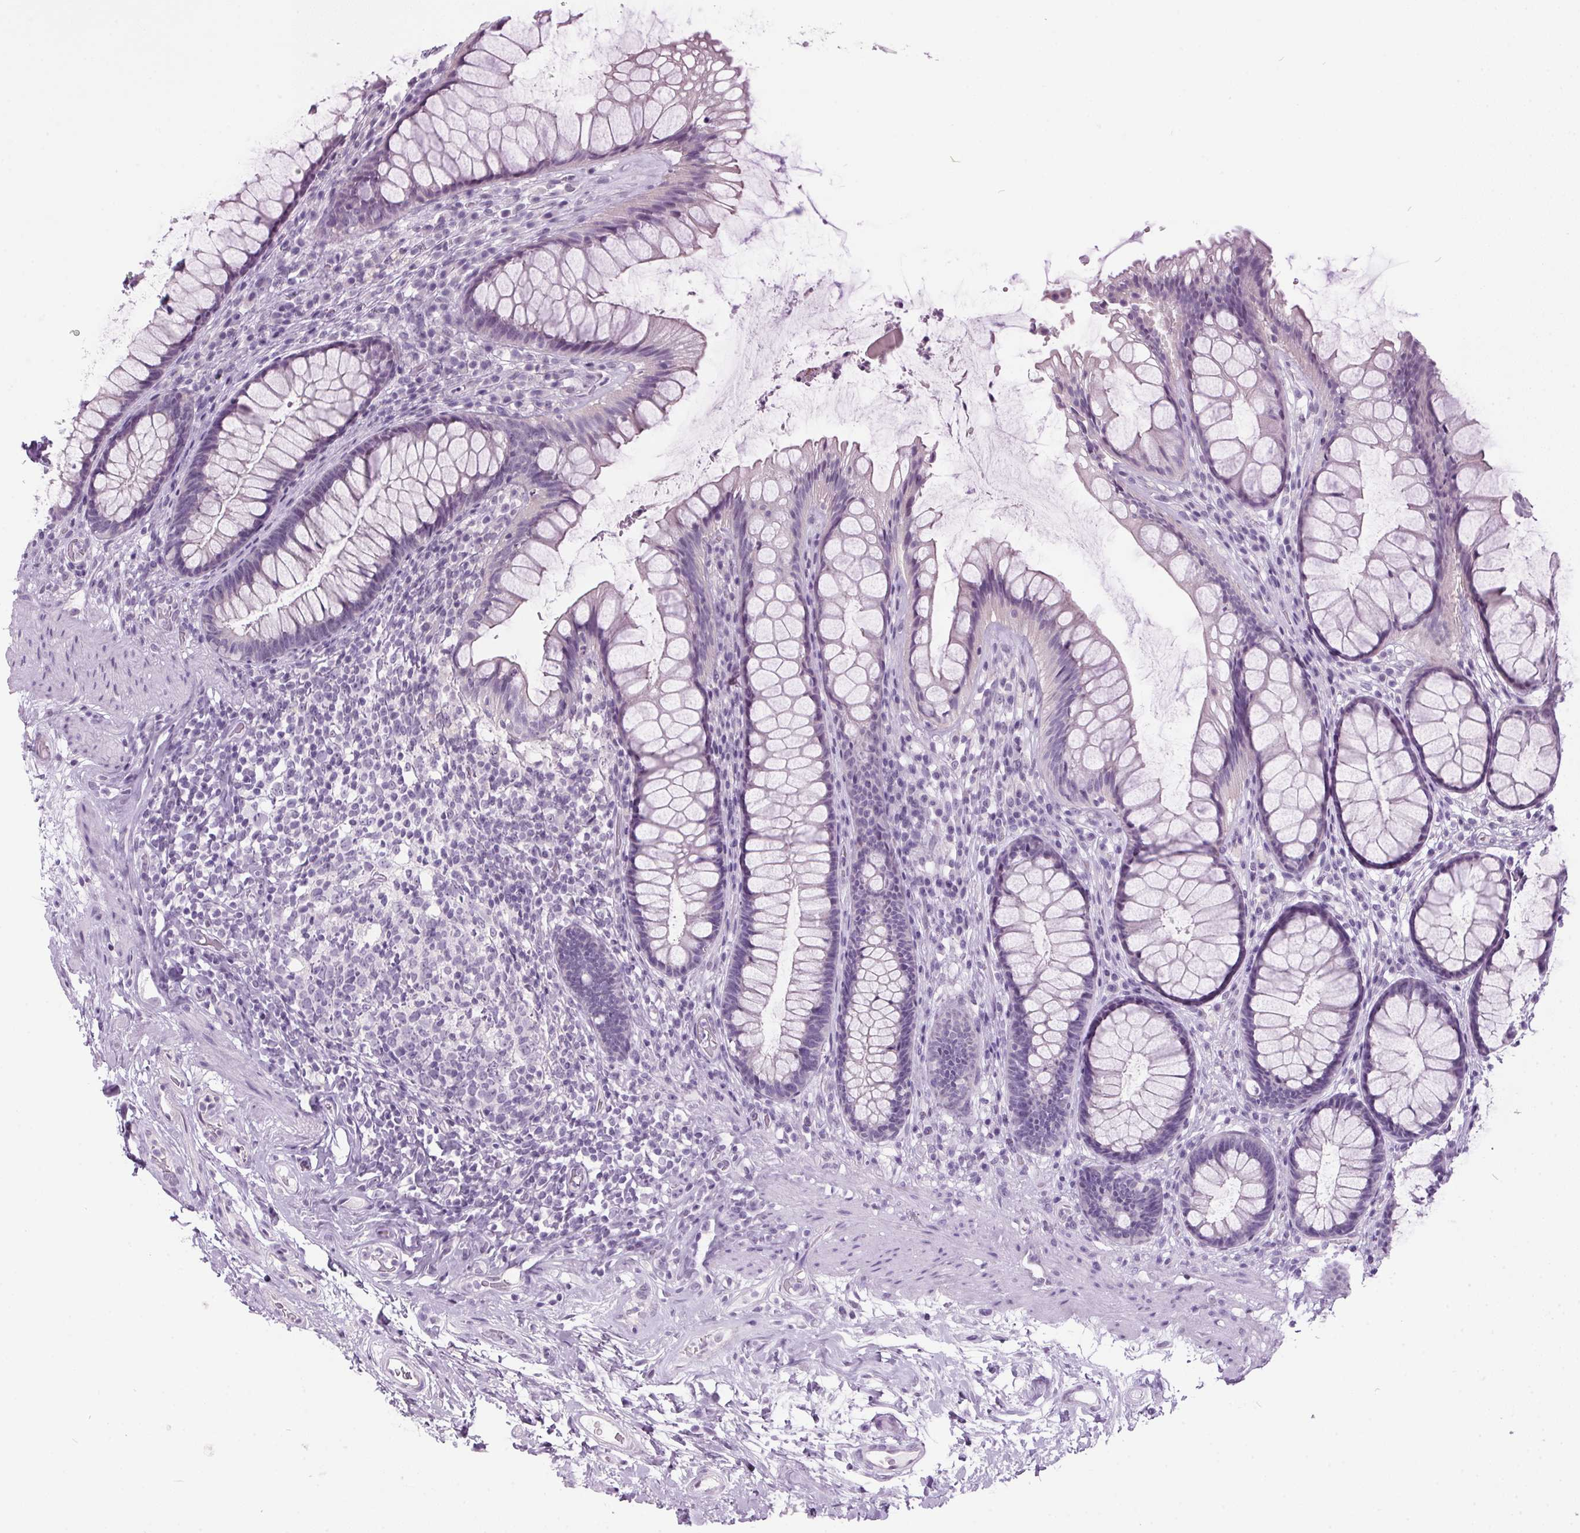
{"staining": {"intensity": "negative", "quantity": "none", "location": "none"}, "tissue": "rectum", "cell_type": "Glandular cells", "image_type": "normal", "snomed": [{"axis": "morphology", "description": "Normal tissue, NOS"}, {"axis": "topography", "description": "Rectum"}], "caption": "Immunohistochemical staining of normal human rectum displays no significant expression in glandular cells. The staining is performed using DAB brown chromogen with nuclei counter-stained in using hematoxylin.", "gene": "ODAD2", "patient": {"sex": "male", "age": 72}}